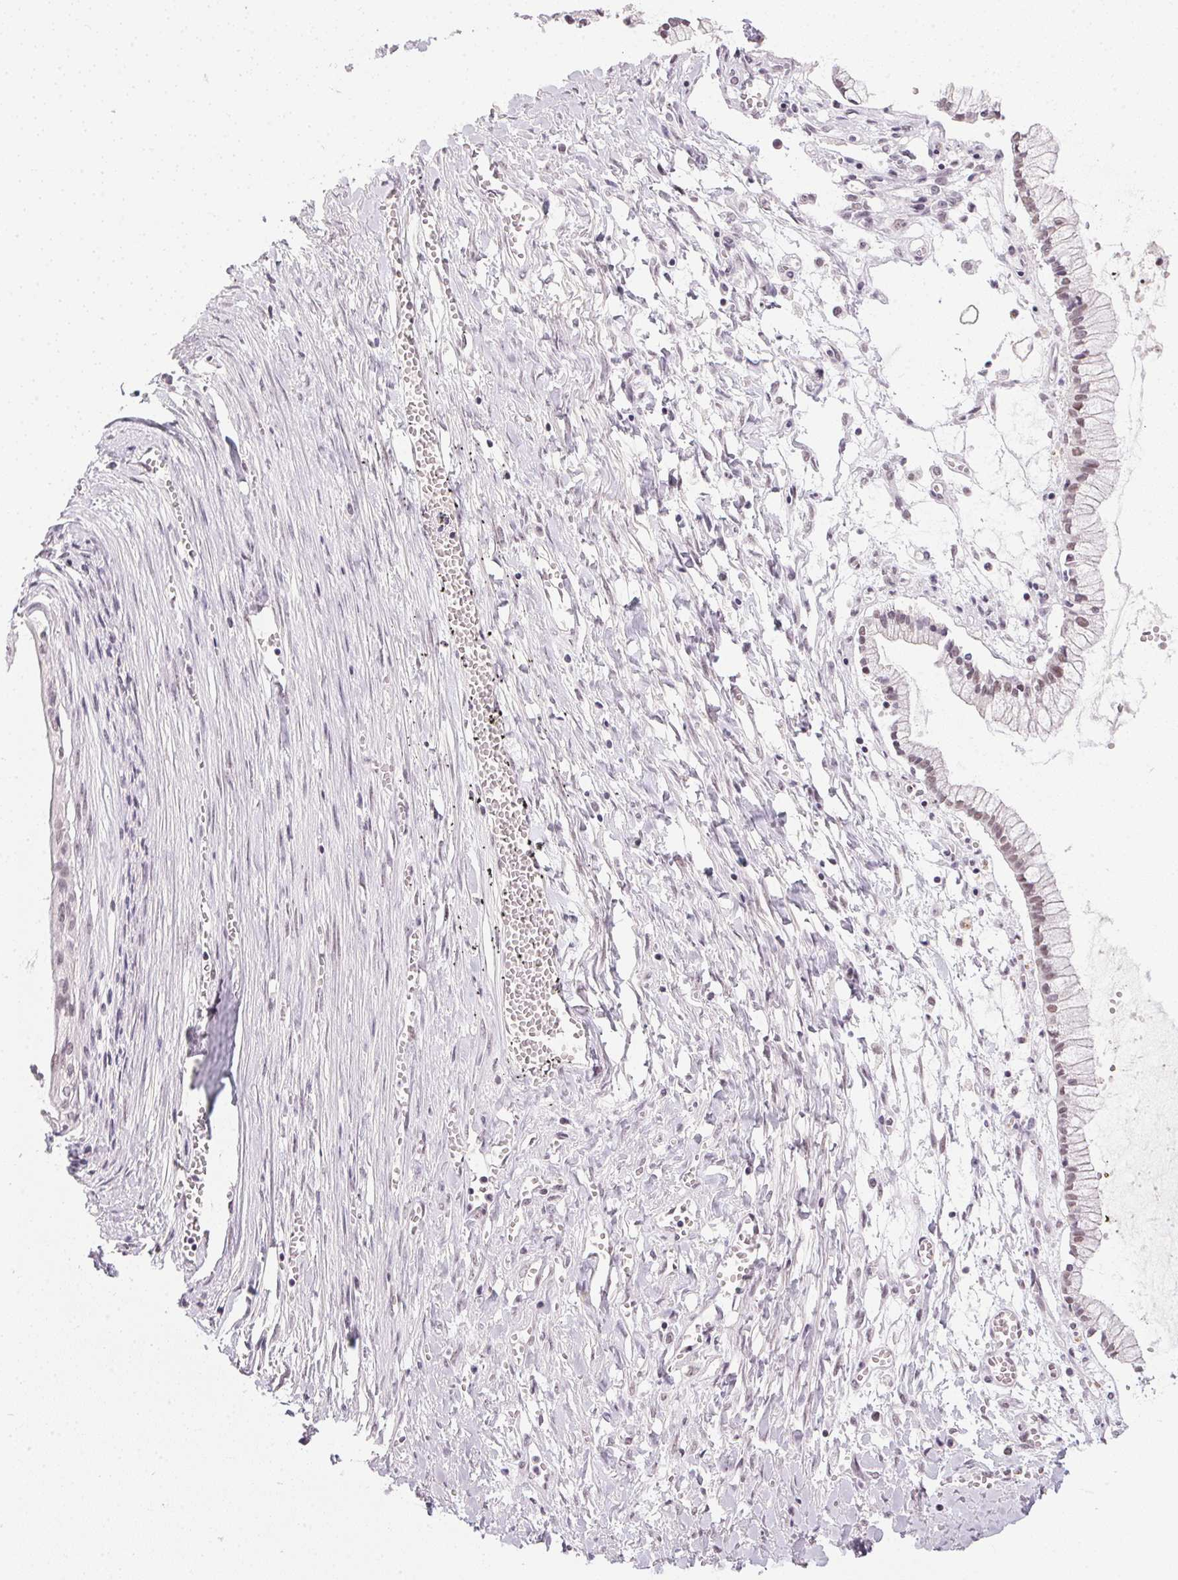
{"staining": {"intensity": "weak", "quantity": "25%-75%", "location": "nuclear"}, "tissue": "ovarian cancer", "cell_type": "Tumor cells", "image_type": "cancer", "snomed": [{"axis": "morphology", "description": "Cystadenocarcinoma, mucinous, NOS"}, {"axis": "topography", "description": "Ovary"}], "caption": "A high-resolution image shows immunohistochemistry (IHC) staining of ovarian cancer (mucinous cystadenocarcinoma), which displays weak nuclear staining in about 25%-75% of tumor cells.", "gene": "SRSF7", "patient": {"sex": "female", "age": 67}}